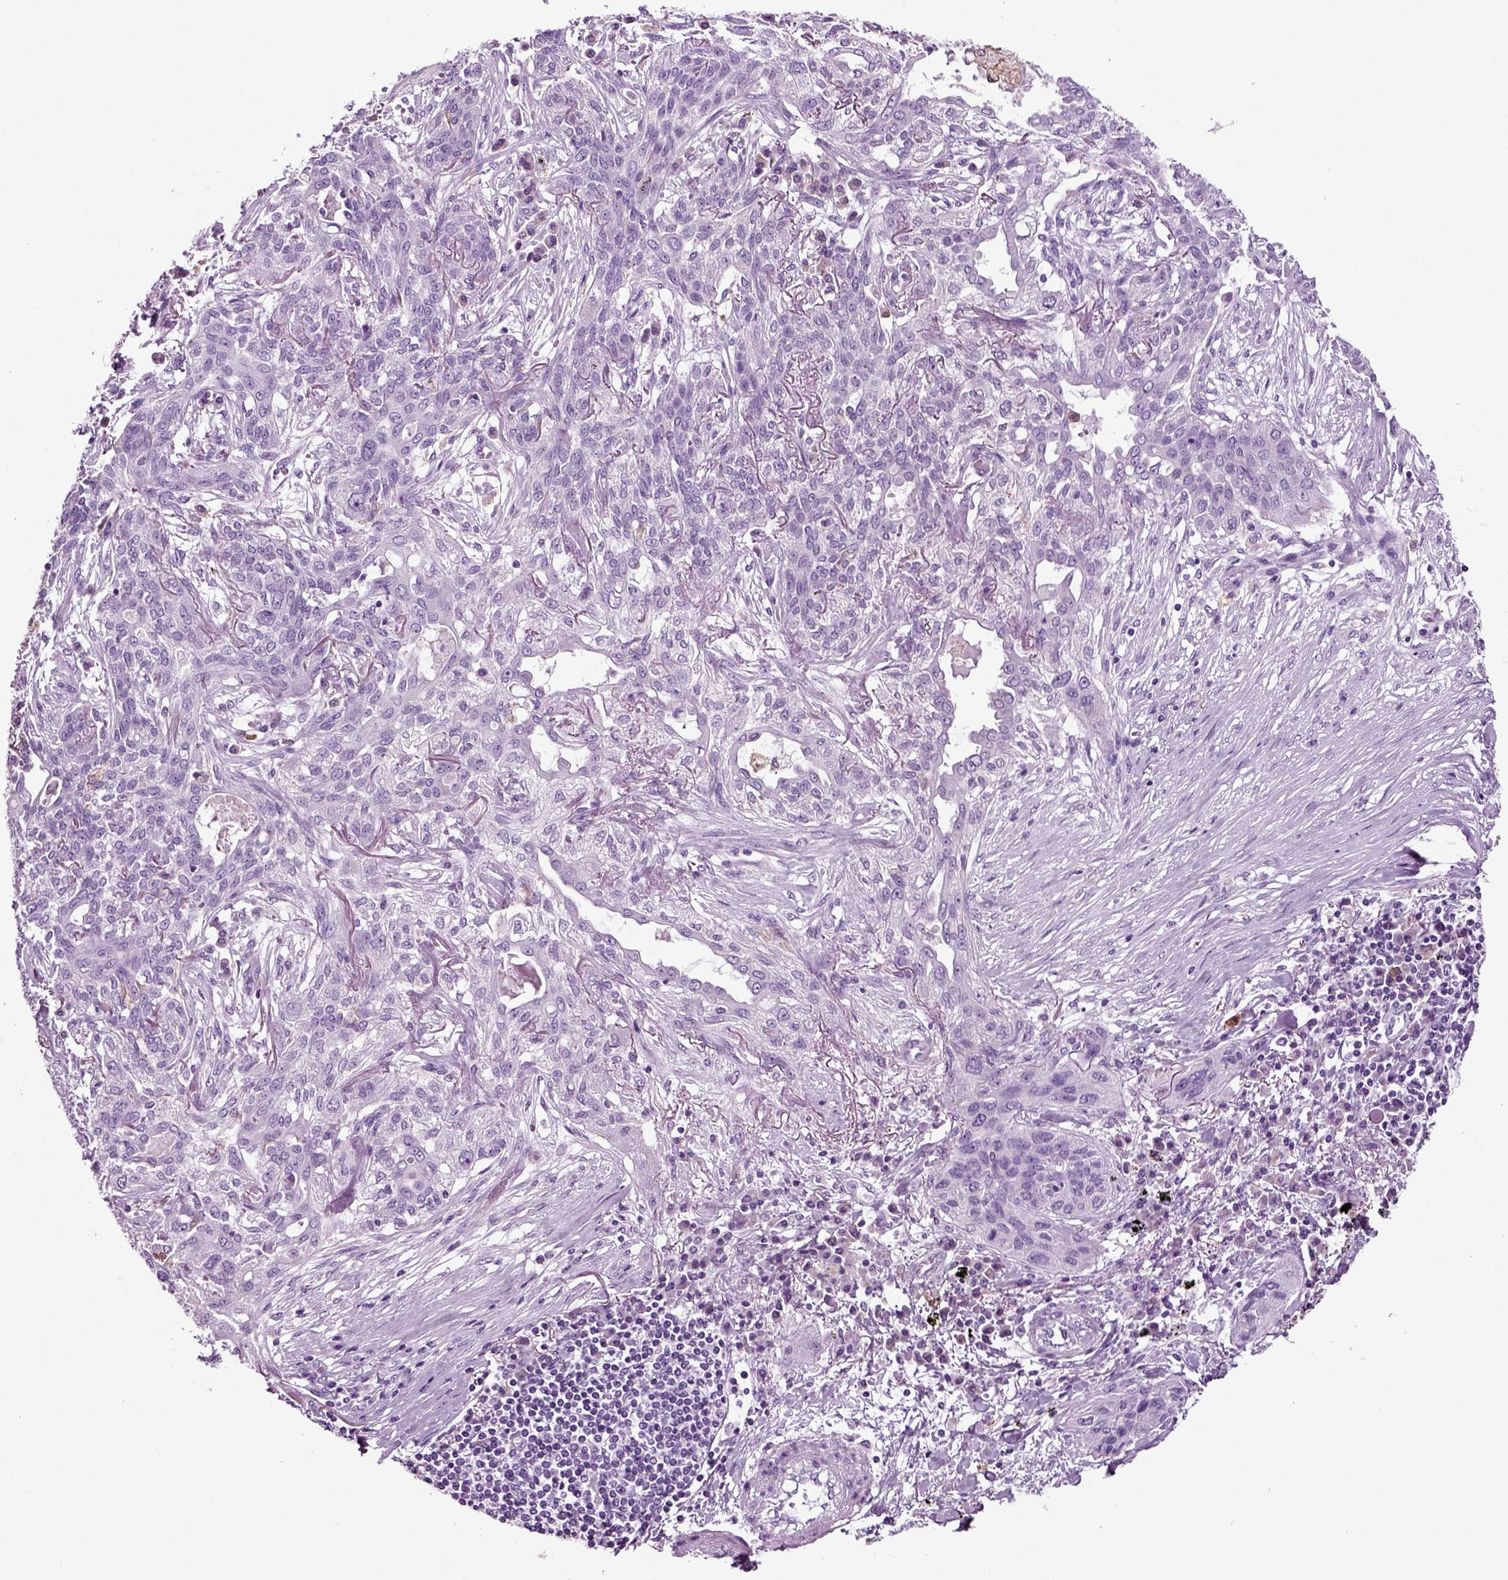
{"staining": {"intensity": "negative", "quantity": "none", "location": "none"}, "tissue": "lung cancer", "cell_type": "Tumor cells", "image_type": "cancer", "snomed": [{"axis": "morphology", "description": "Squamous cell carcinoma, NOS"}, {"axis": "topography", "description": "Lung"}], "caption": "This photomicrograph is of lung cancer stained with immunohistochemistry (IHC) to label a protein in brown with the nuclei are counter-stained blue. There is no expression in tumor cells.", "gene": "DNAH10", "patient": {"sex": "female", "age": 70}}